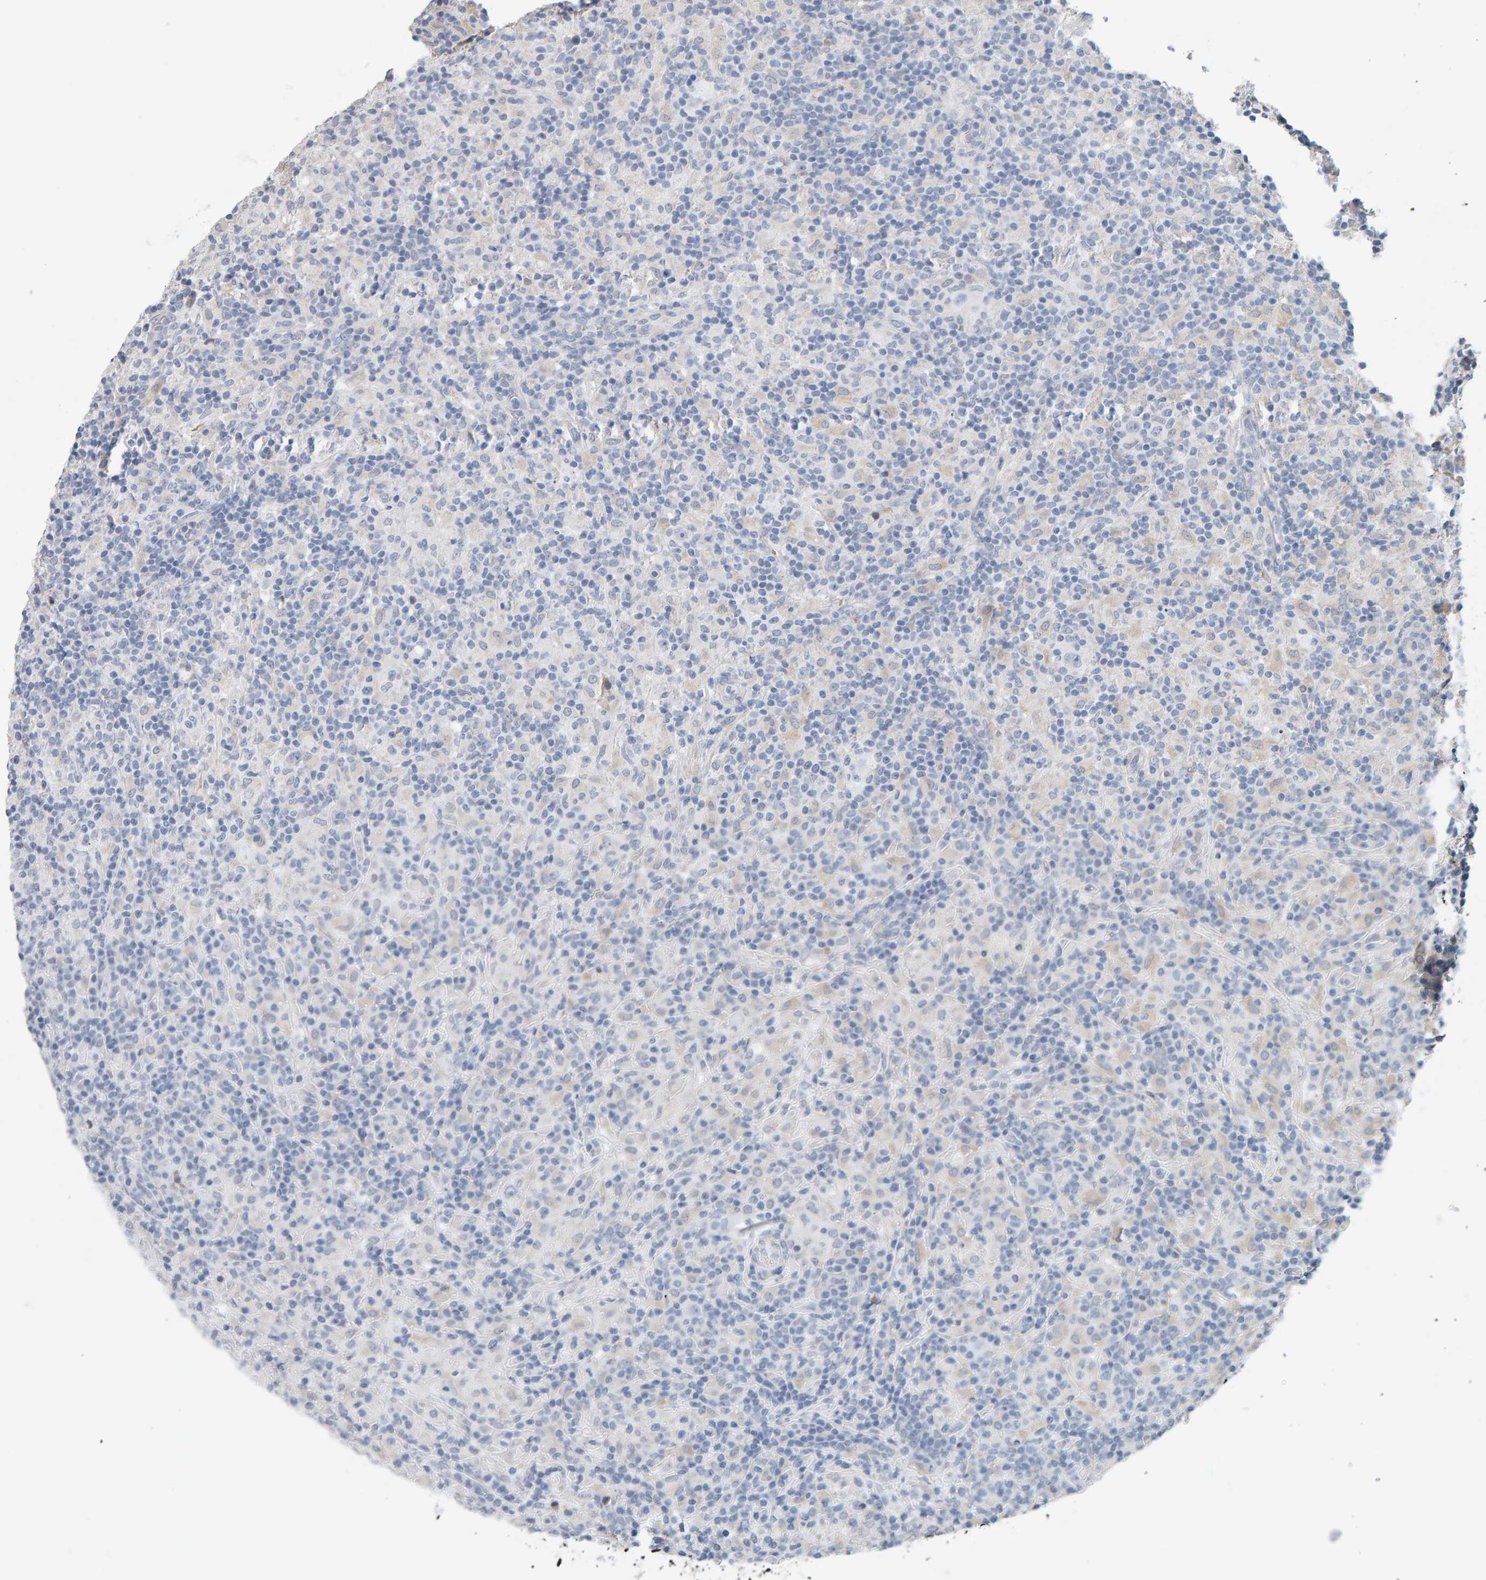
{"staining": {"intensity": "negative", "quantity": "none", "location": "none"}, "tissue": "lymphoma", "cell_type": "Tumor cells", "image_type": "cancer", "snomed": [{"axis": "morphology", "description": "Hodgkin's disease, NOS"}, {"axis": "topography", "description": "Lymph node"}], "caption": "High magnification brightfield microscopy of Hodgkin's disease stained with DAB (3,3'-diaminobenzidine) (brown) and counterstained with hematoxylin (blue): tumor cells show no significant positivity.", "gene": "ADHFE1", "patient": {"sex": "male", "age": 70}}